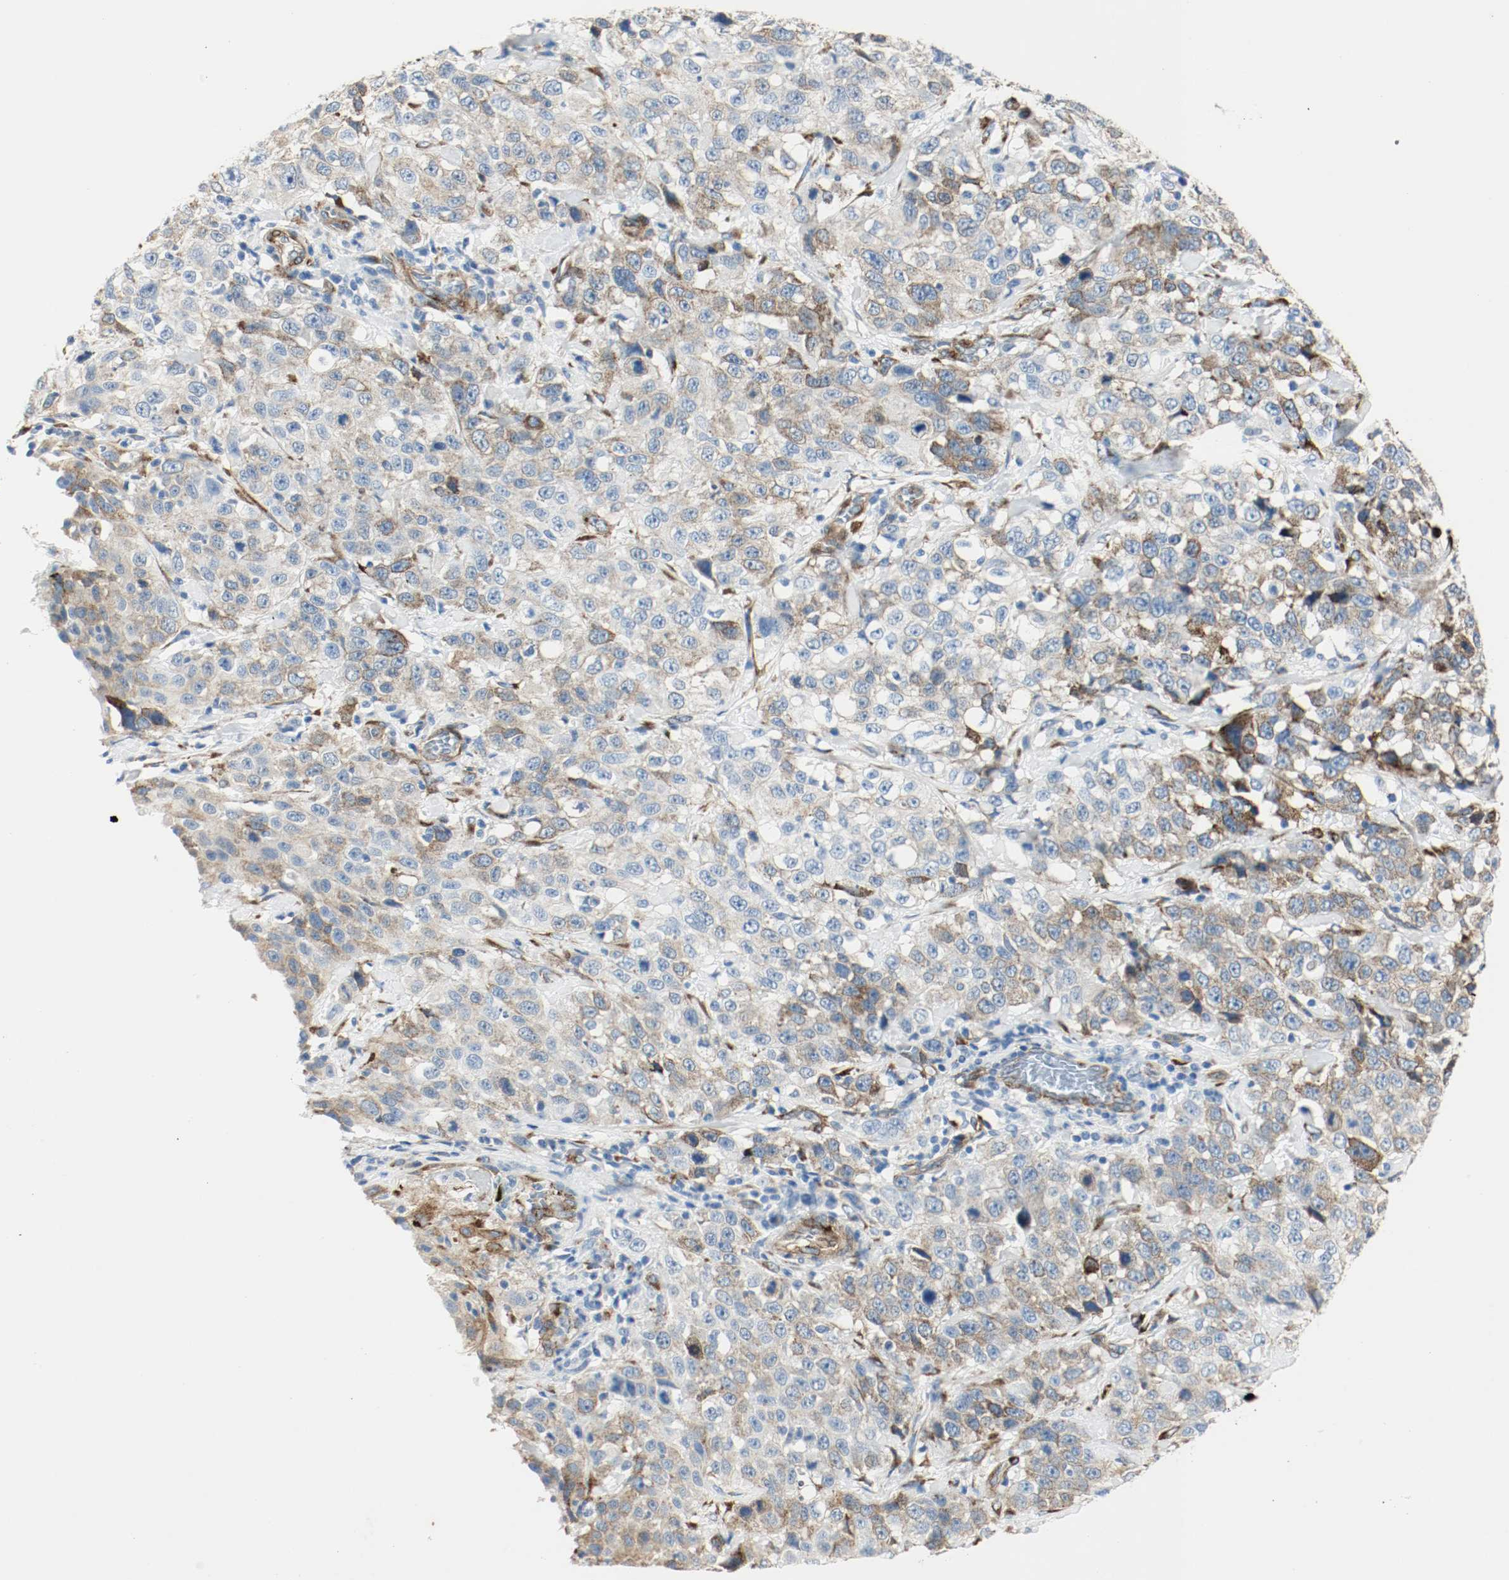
{"staining": {"intensity": "weak", "quantity": ">75%", "location": "cytoplasmic/membranous"}, "tissue": "stomach cancer", "cell_type": "Tumor cells", "image_type": "cancer", "snomed": [{"axis": "morphology", "description": "Normal tissue, NOS"}, {"axis": "morphology", "description": "Adenocarcinoma, NOS"}, {"axis": "topography", "description": "Stomach"}], "caption": "Protein expression analysis of human stomach cancer (adenocarcinoma) reveals weak cytoplasmic/membranous expression in about >75% of tumor cells. Ihc stains the protein in brown and the nuclei are stained blue.", "gene": "LAMB1", "patient": {"sex": "male", "age": 48}}